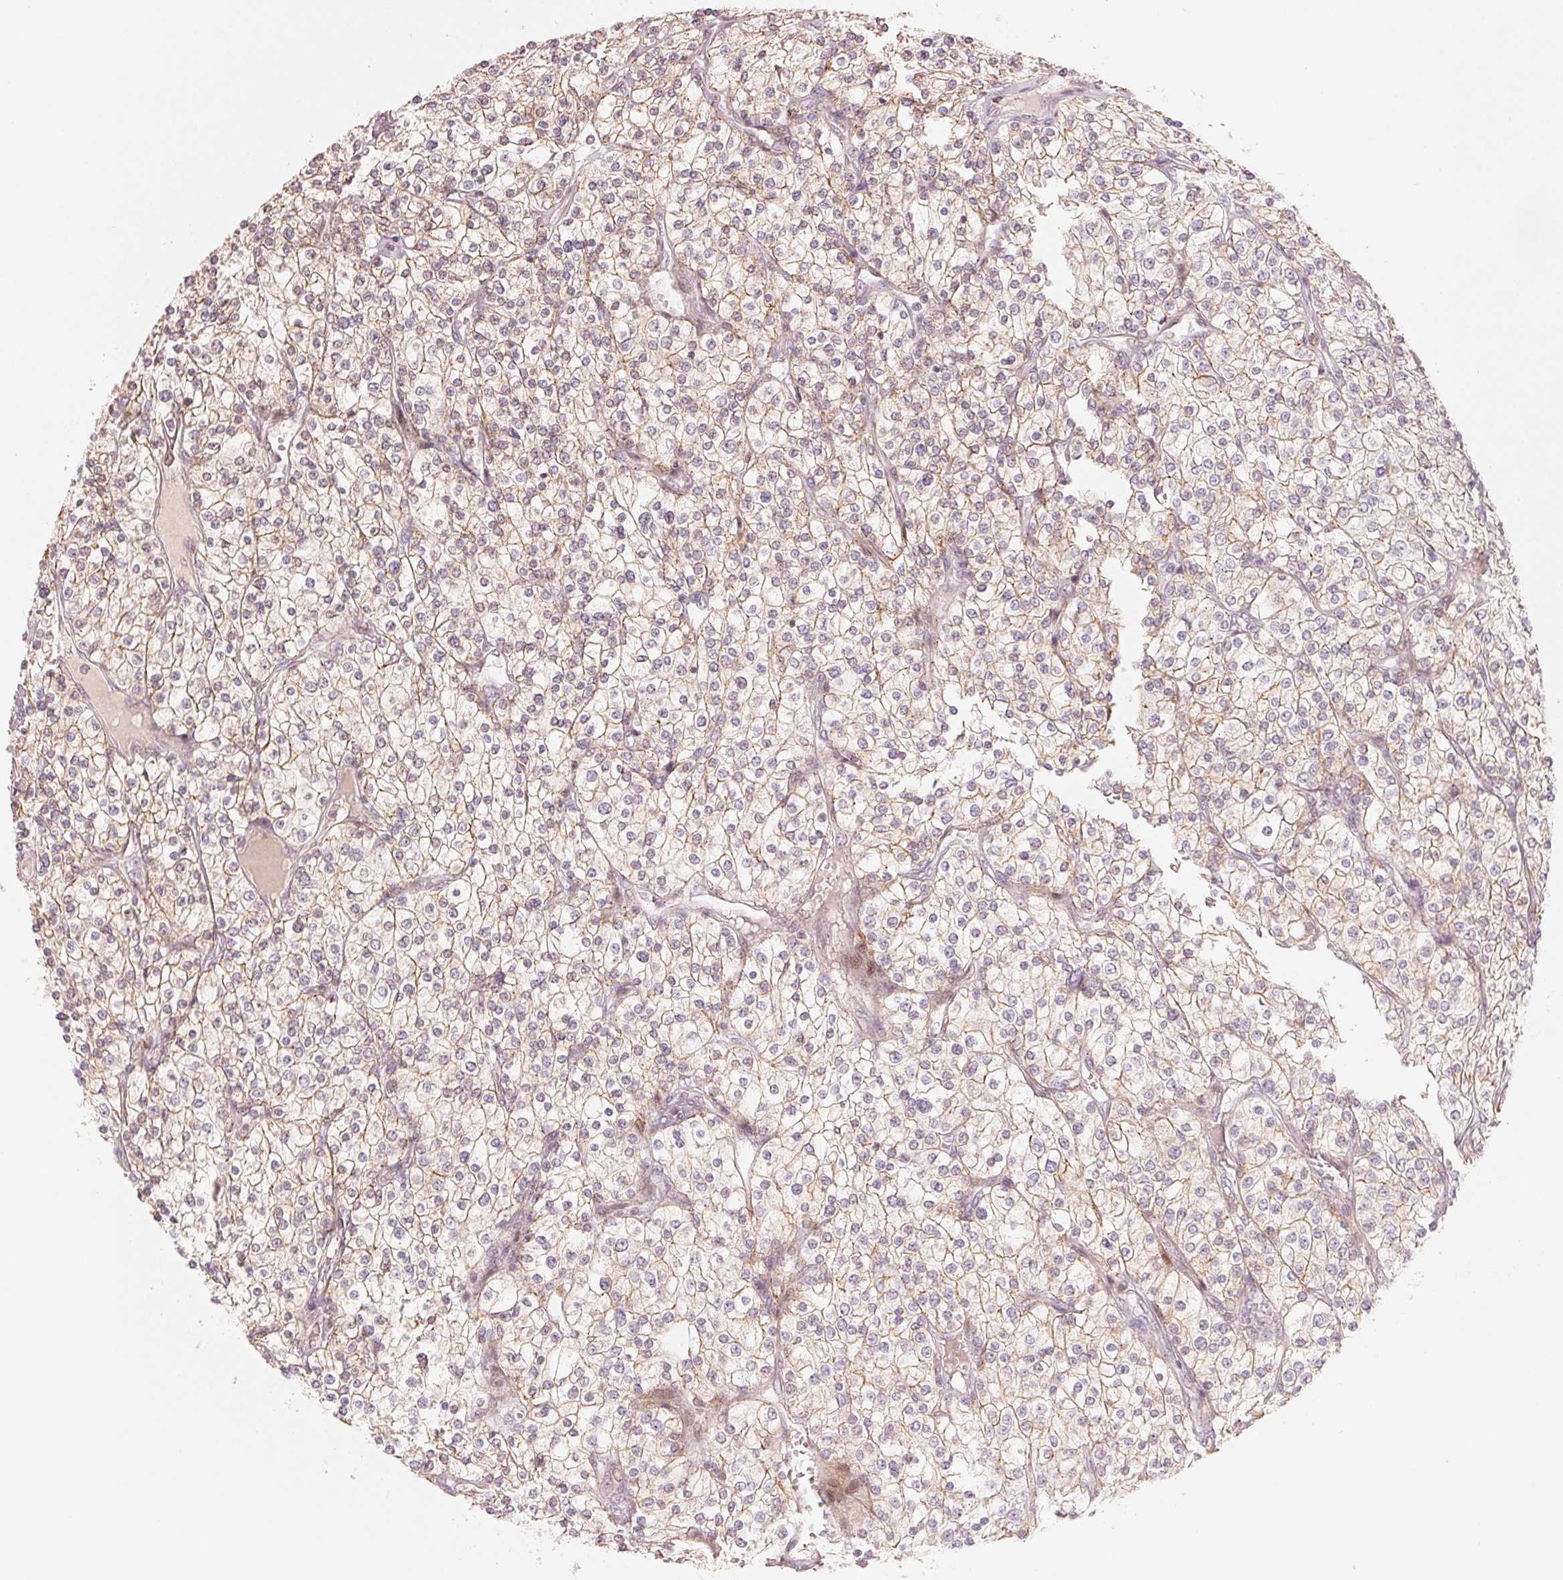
{"staining": {"intensity": "weak", "quantity": ">75%", "location": "cytoplasmic/membranous"}, "tissue": "renal cancer", "cell_type": "Tumor cells", "image_type": "cancer", "snomed": [{"axis": "morphology", "description": "Adenocarcinoma, NOS"}, {"axis": "topography", "description": "Kidney"}], "caption": "IHC (DAB) staining of human renal cancer shows weak cytoplasmic/membranous protein staining in about >75% of tumor cells.", "gene": "SLC17A4", "patient": {"sex": "male", "age": 80}}